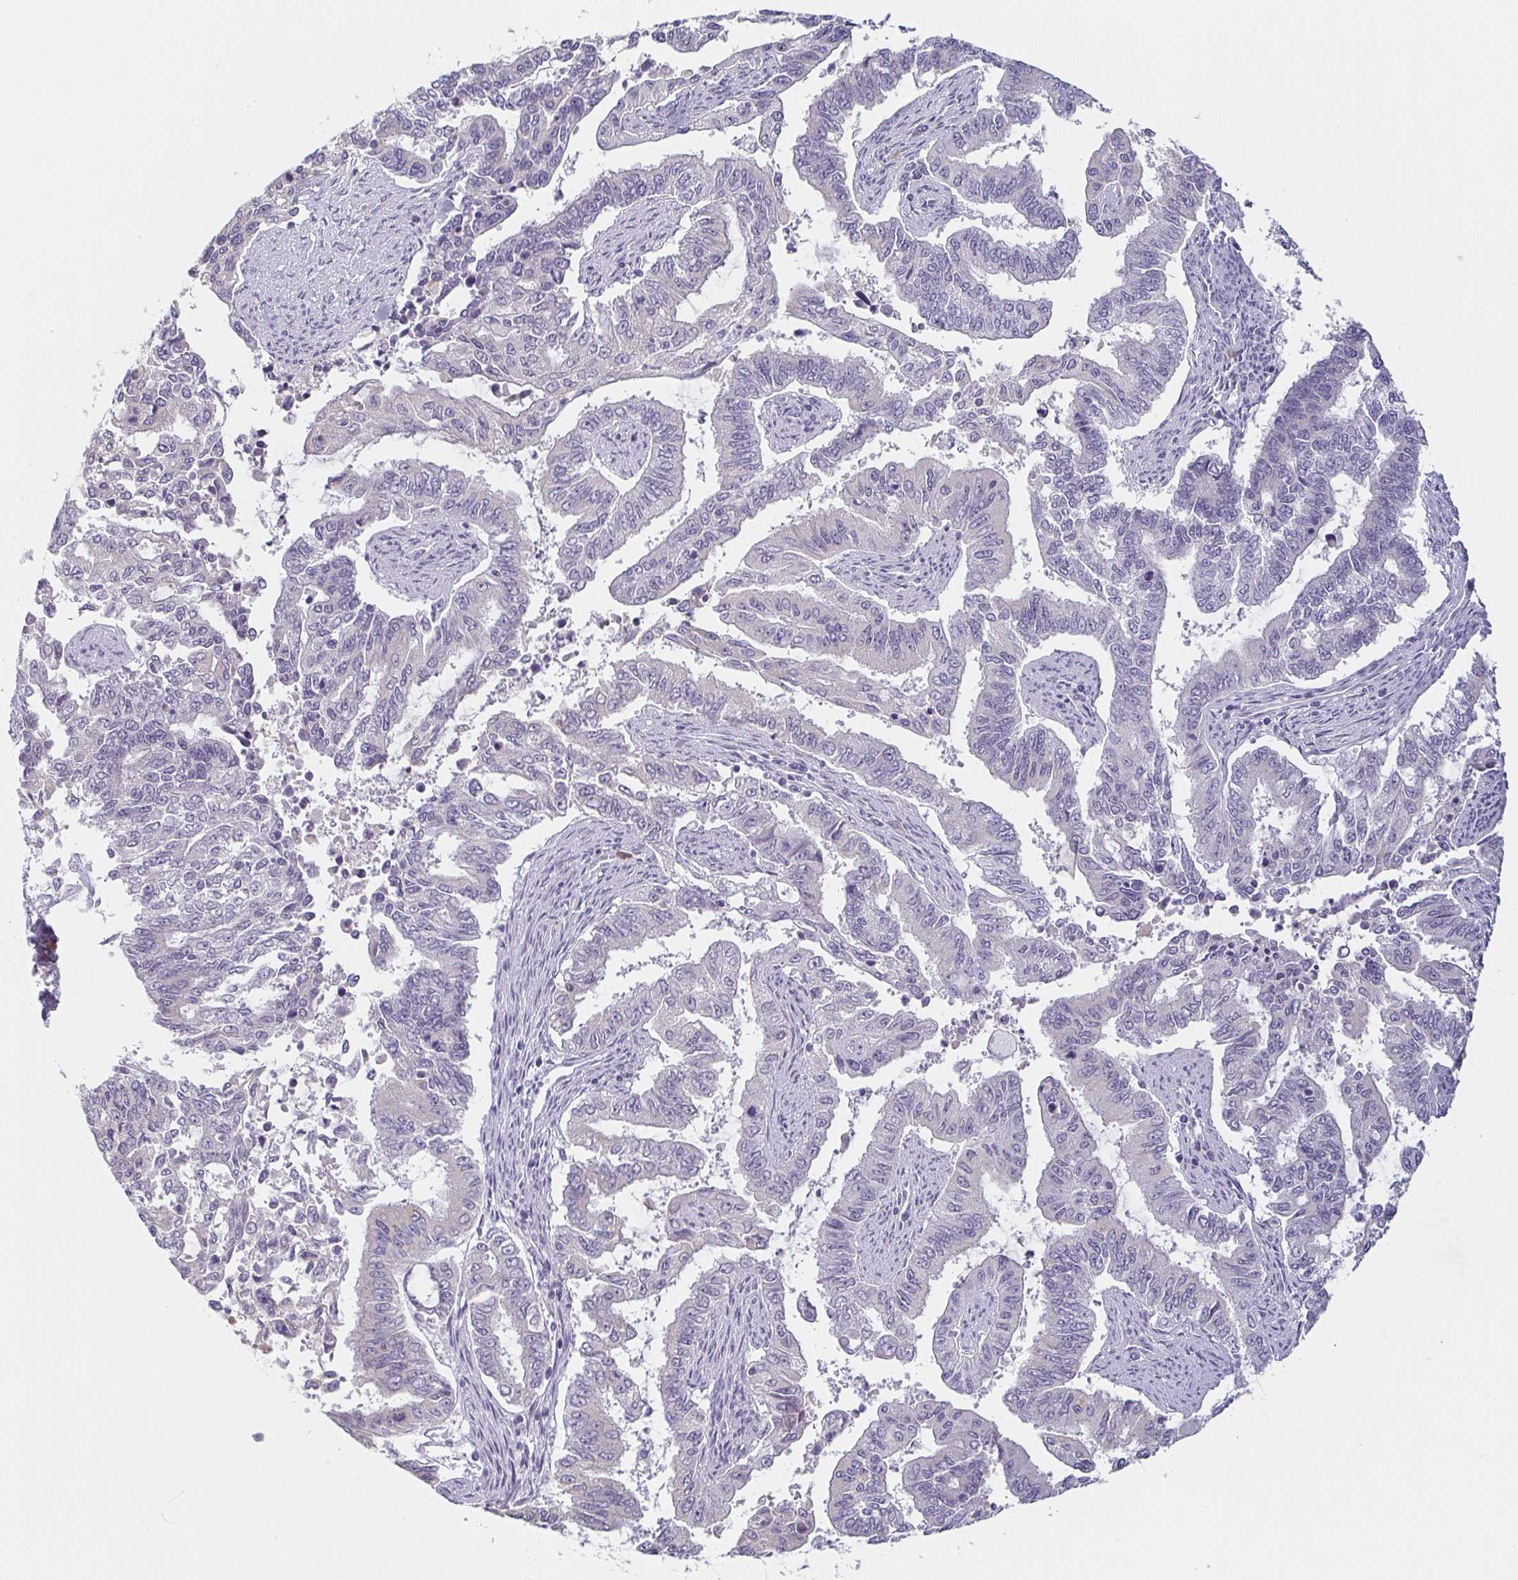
{"staining": {"intensity": "negative", "quantity": "none", "location": "none"}, "tissue": "endometrial cancer", "cell_type": "Tumor cells", "image_type": "cancer", "snomed": [{"axis": "morphology", "description": "Adenocarcinoma, NOS"}, {"axis": "topography", "description": "Uterus"}], "caption": "The photomicrograph displays no staining of tumor cells in endometrial adenocarcinoma.", "gene": "PRR27", "patient": {"sex": "female", "age": 59}}